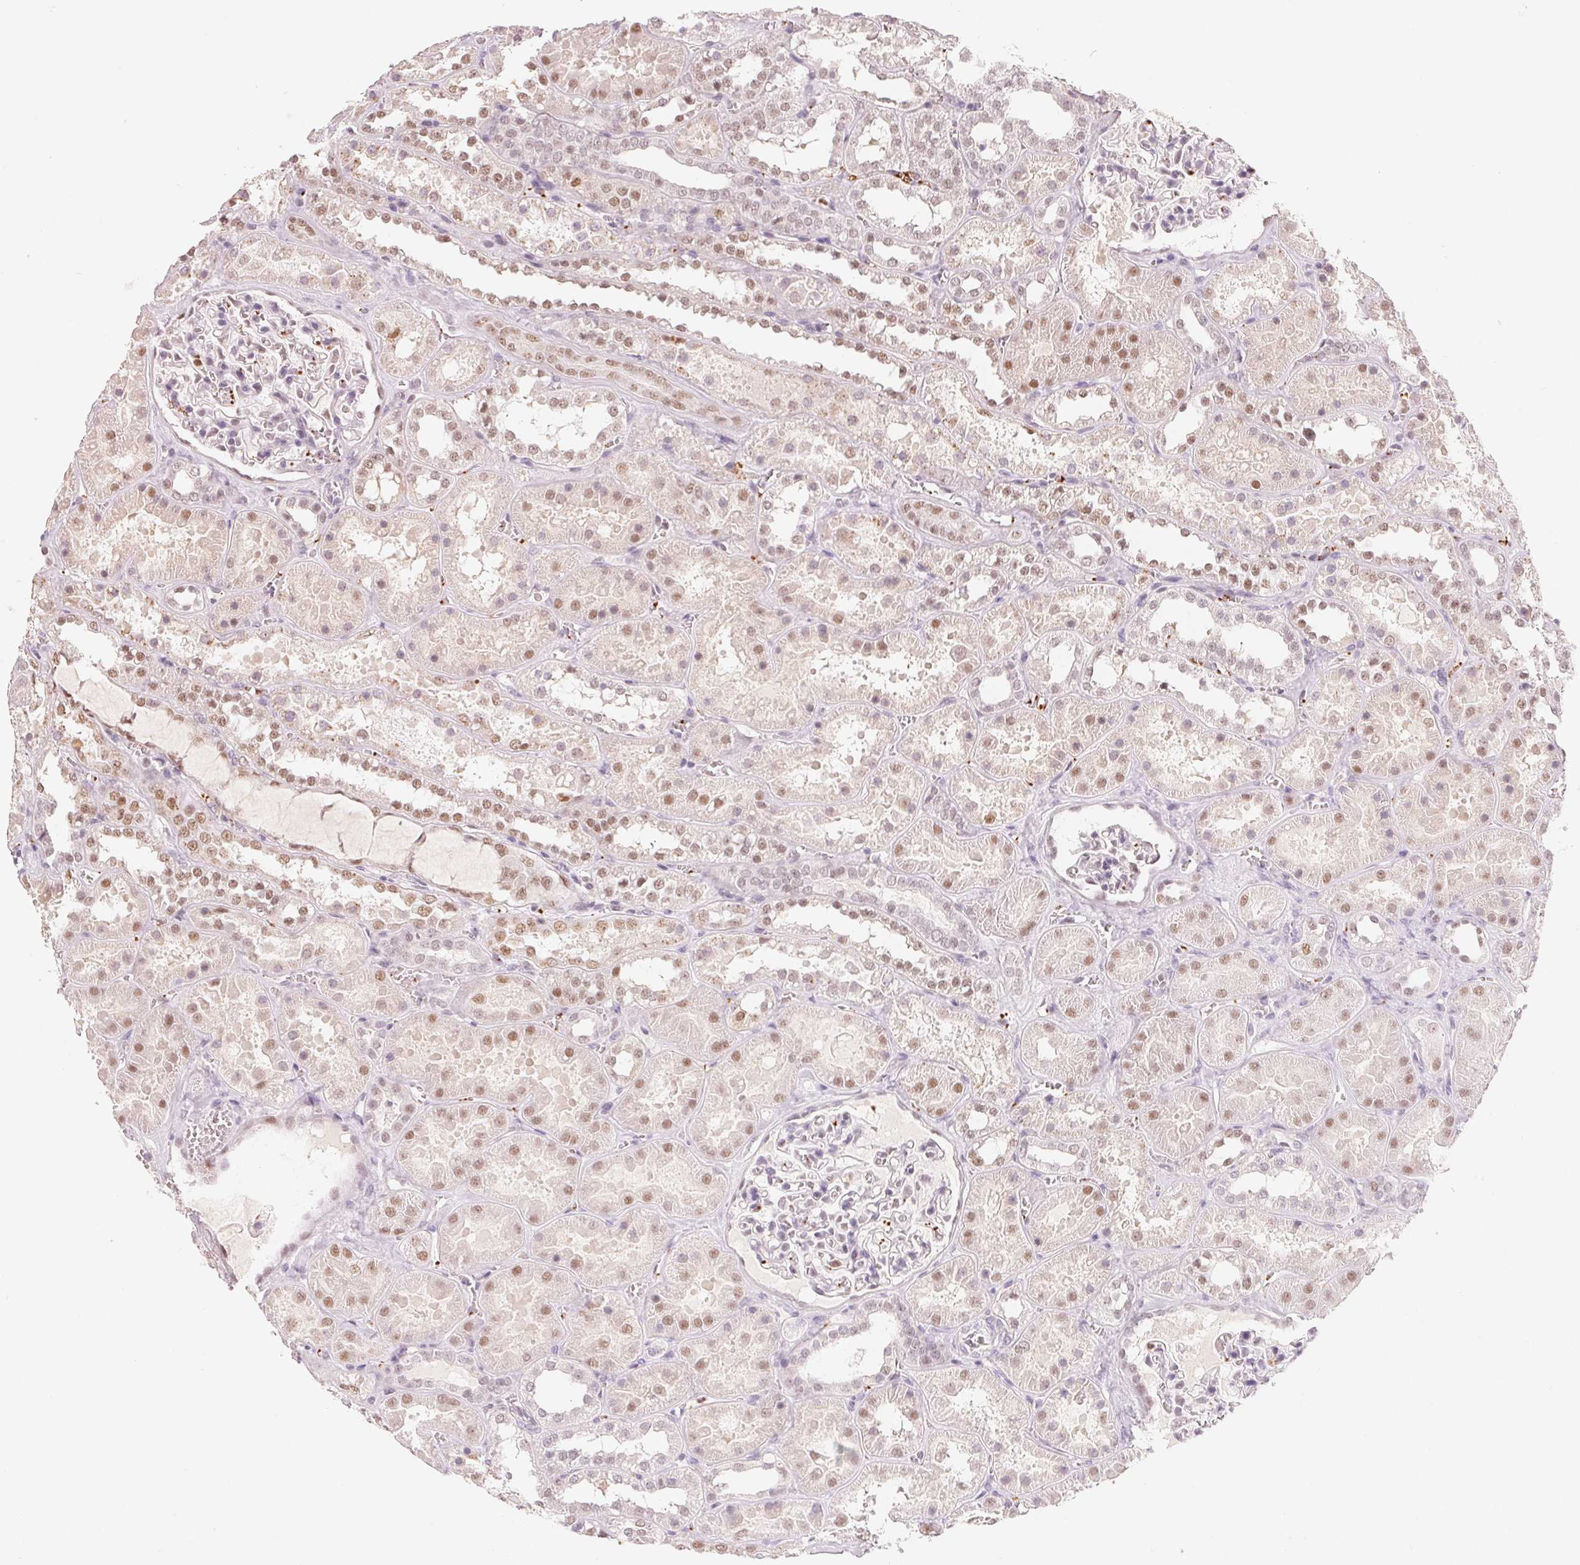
{"staining": {"intensity": "weak", "quantity": "<25%", "location": "nuclear"}, "tissue": "kidney", "cell_type": "Cells in glomeruli", "image_type": "normal", "snomed": [{"axis": "morphology", "description": "Normal tissue, NOS"}, {"axis": "topography", "description": "Kidney"}], "caption": "Cells in glomeruli show no significant protein staining in normal kidney. (DAB immunohistochemistry with hematoxylin counter stain).", "gene": "ARHGAP22", "patient": {"sex": "female", "age": 41}}